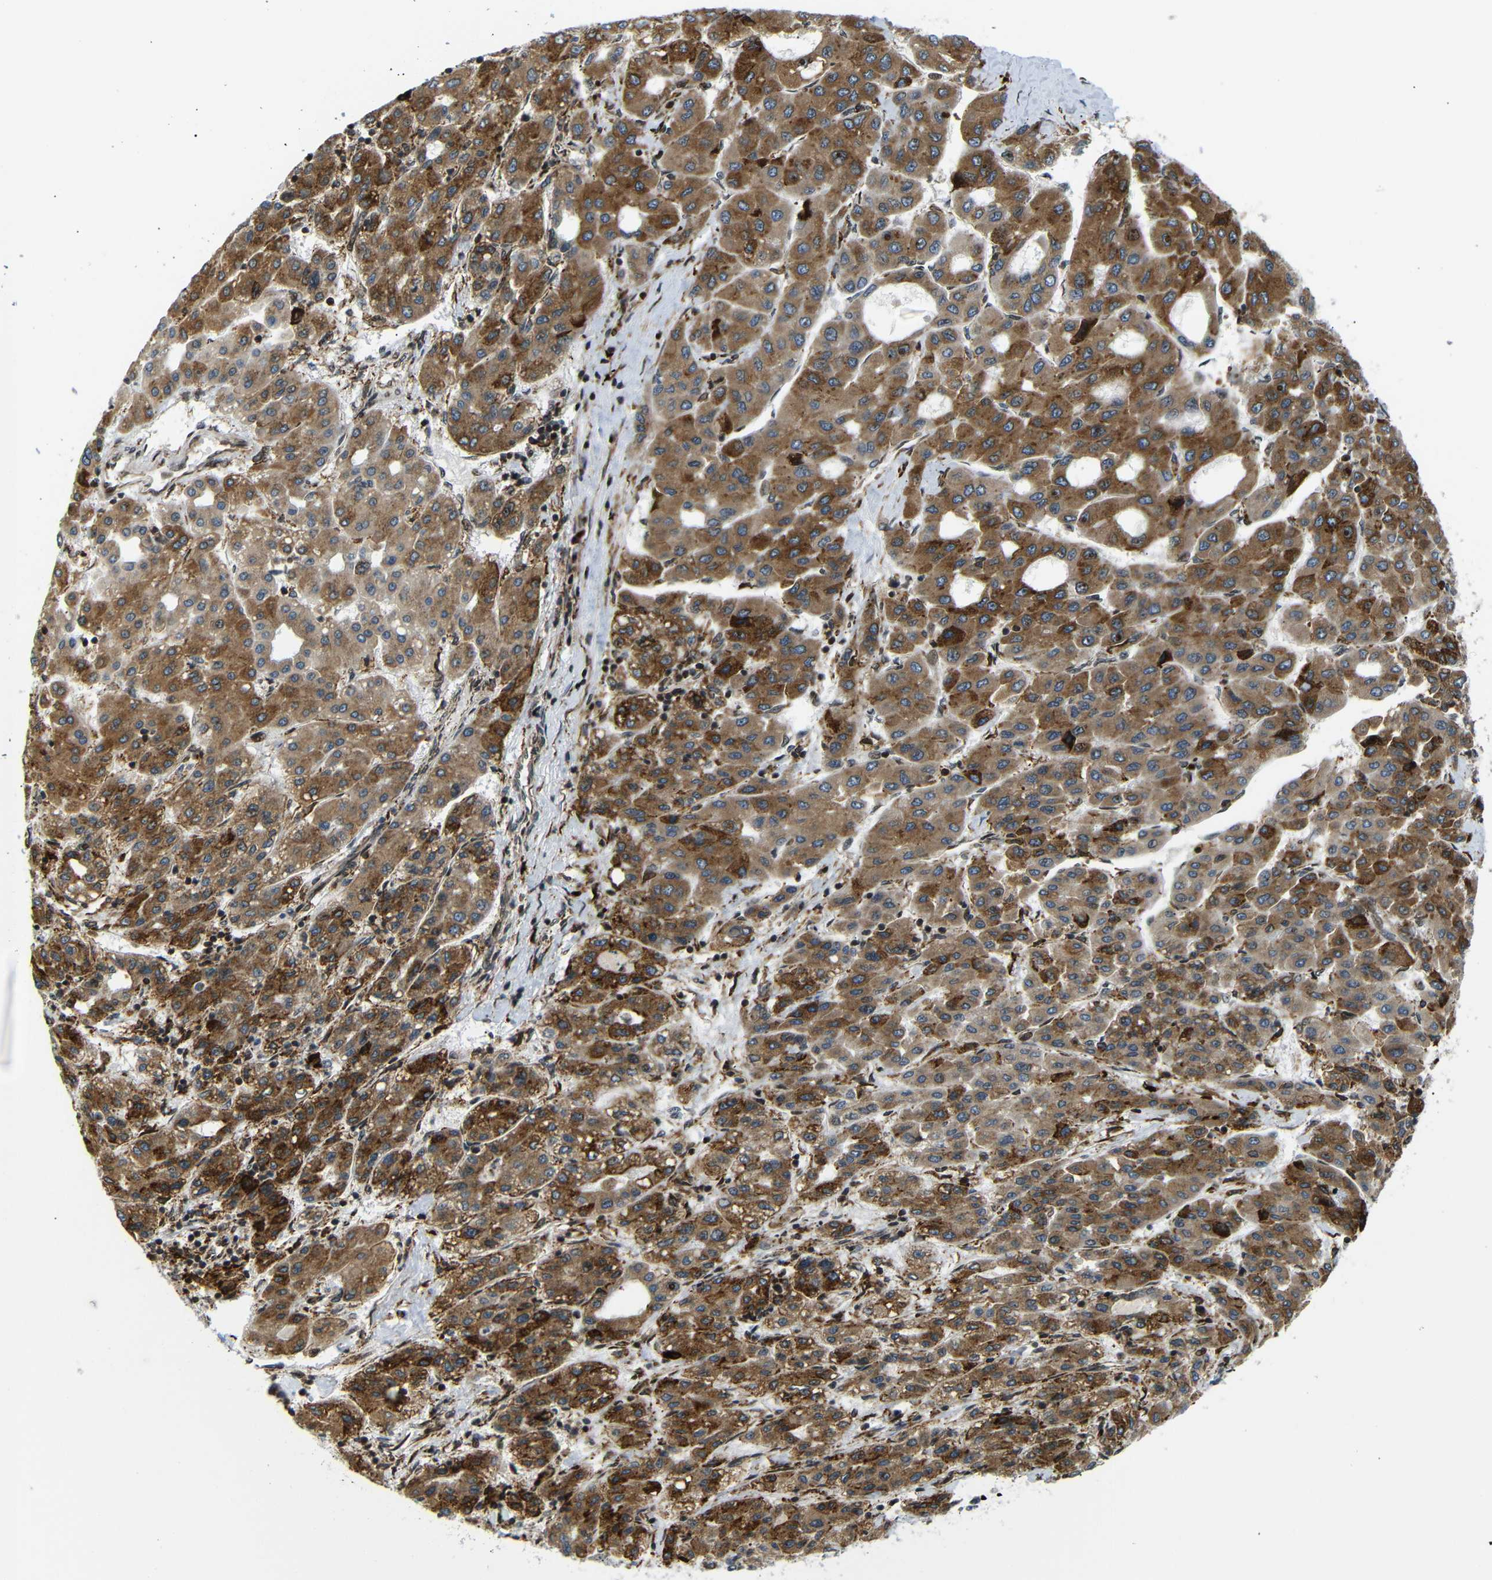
{"staining": {"intensity": "moderate", "quantity": ">75%", "location": "cytoplasmic/membranous"}, "tissue": "liver cancer", "cell_type": "Tumor cells", "image_type": "cancer", "snomed": [{"axis": "morphology", "description": "Carcinoma, Hepatocellular, NOS"}, {"axis": "topography", "description": "Liver"}], "caption": "This is a histology image of IHC staining of hepatocellular carcinoma (liver), which shows moderate staining in the cytoplasmic/membranous of tumor cells.", "gene": "SPCS2", "patient": {"sex": "male", "age": 65}}